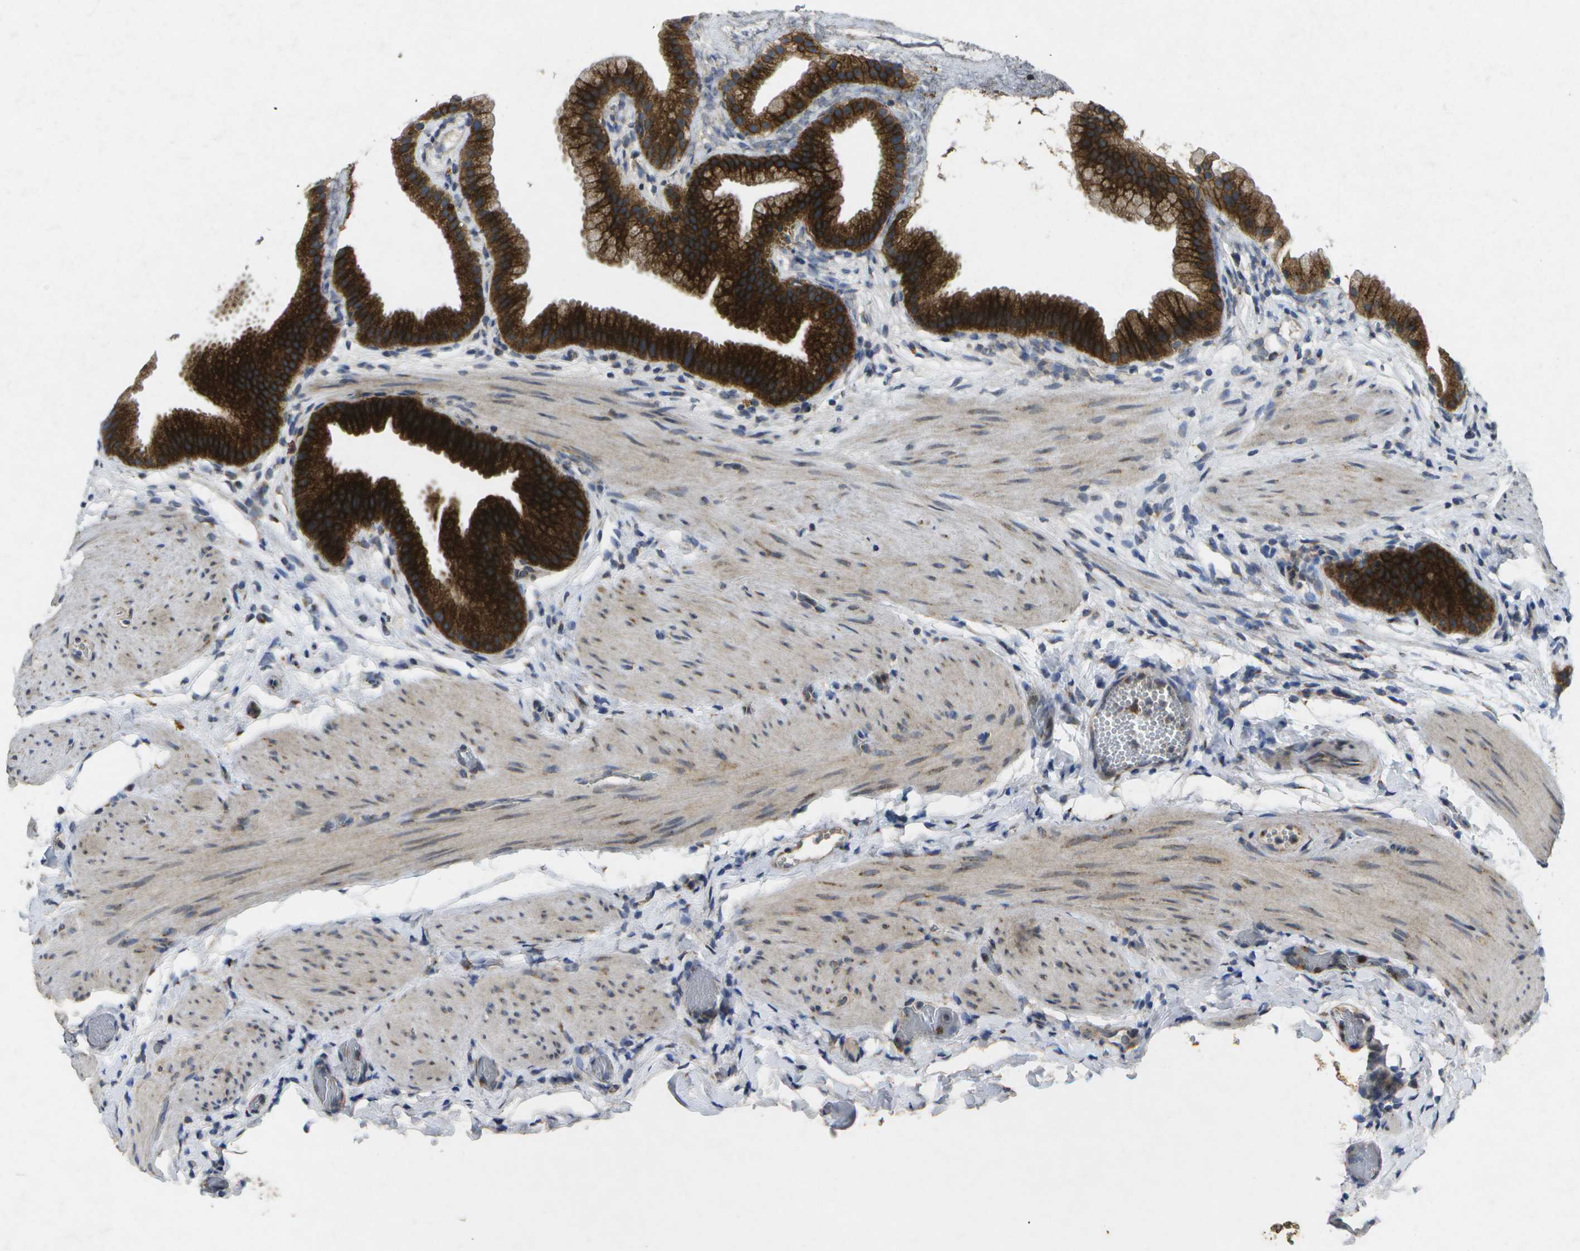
{"staining": {"intensity": "strong", "quantity": ">75%", "location": "cytoplasmic/membranous"}, "tissue": "gallbladder", "cell_type": "Glandular cells", "image_type": "normal", "snomed": [{"axis": "morphology", "description": "Normal tissue, NOS"}, {"axis": "topography", "description": "Gallbladder"}], "caption": "This is a photomicrograph of immunohistochemistry staining of unremarkable gallbladder, which shows strong expression in the cytoplasmic/membranous of glandular cells.", "gene": "KDELR1", "patient": {"sex": "female", "age": 64}}